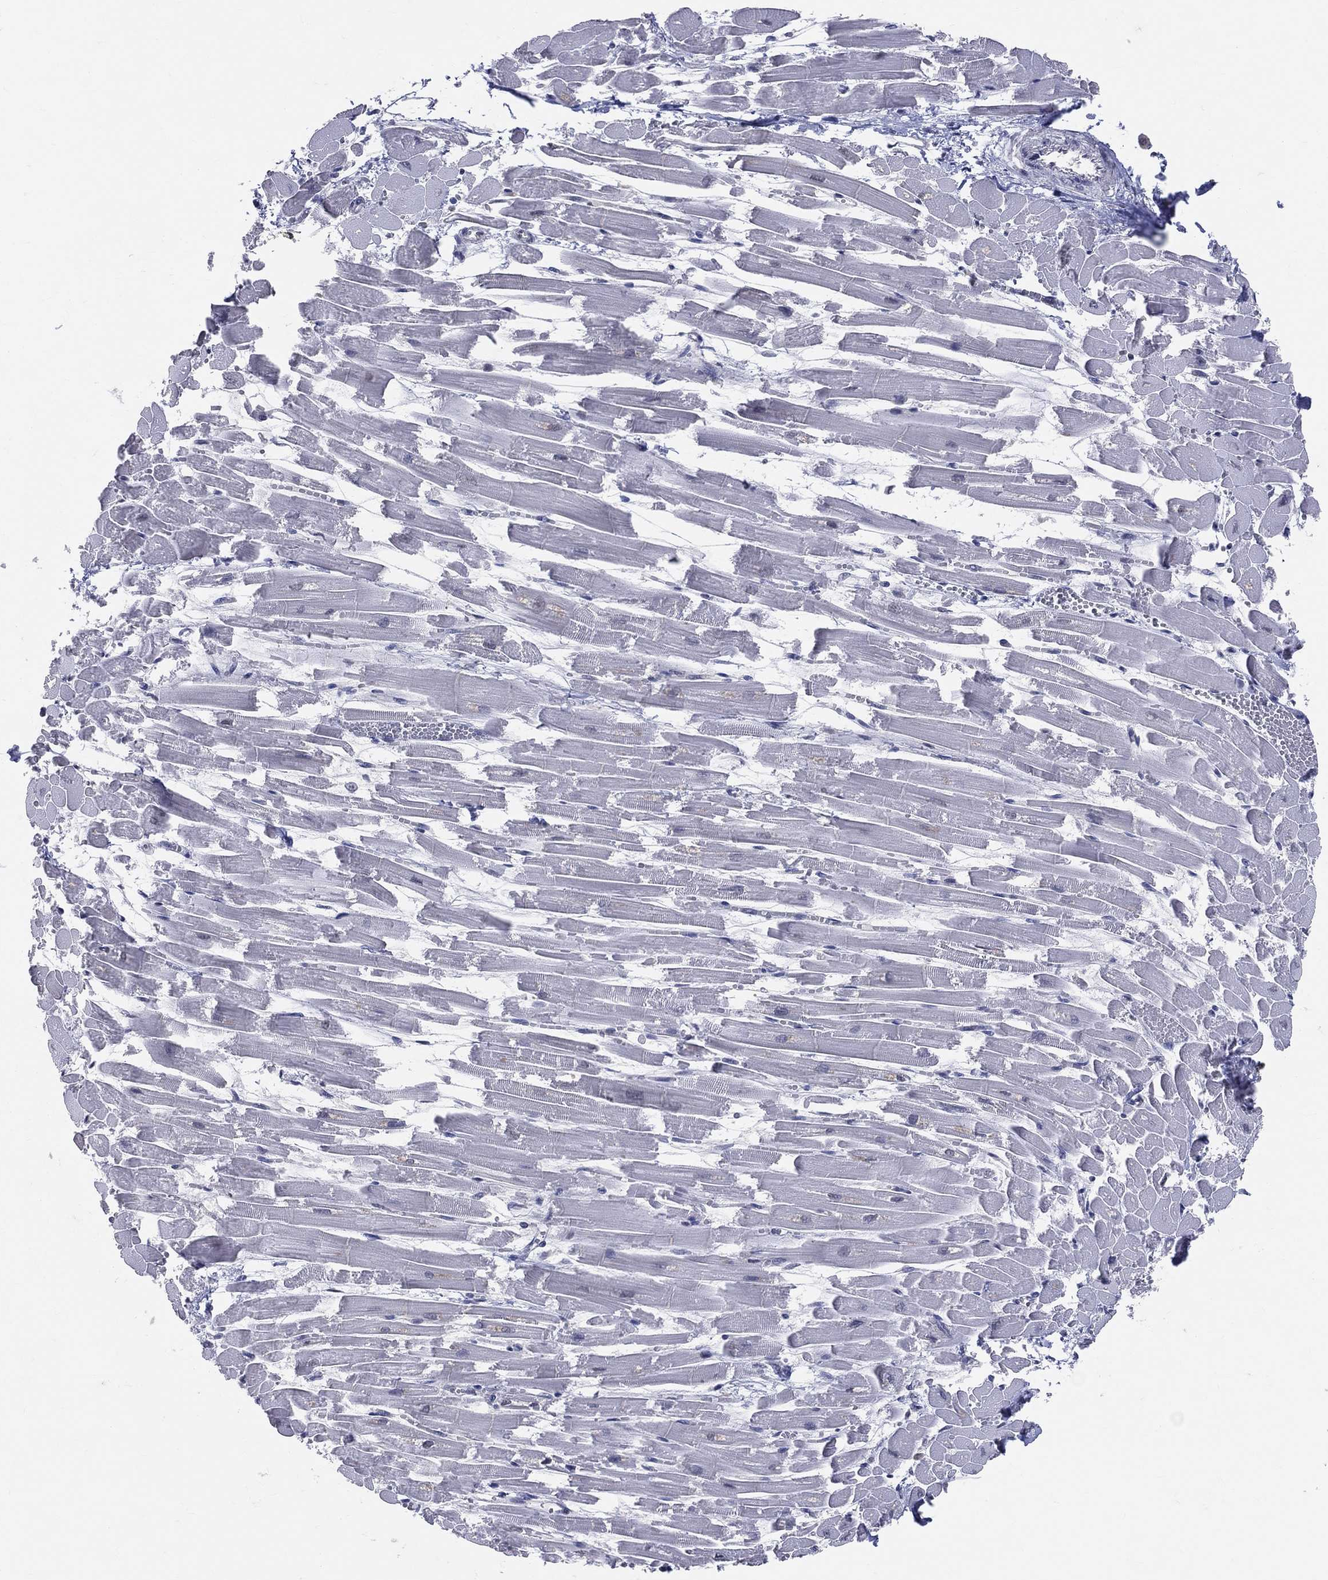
{"staining": {"intensity": "strong", "quantity": "<25%", "location": "nuclear"}, "tissue": "heart muscle", "cell_type": "Cardiomyocytes", "image_type": "normal", "snomed": [{"axis": "morphology", "description": "Normal tissue, NOS"}, {"axis": "topography", "description": "Heart"}], "caption": "Brown immunohistochemical staining in unremarkable heart muscle reveals strong nuclear positivity in about <25% of cardiomyocytes. The staining was performed using DAB (3,3'-diaminobenzidine) to visualize the protein expression in brown, while the nuclei were stained in blue with hematoxylin (Magnification: 20x).", "gene": "CDK7", "patient": {"sex": "female", "age": 52}}